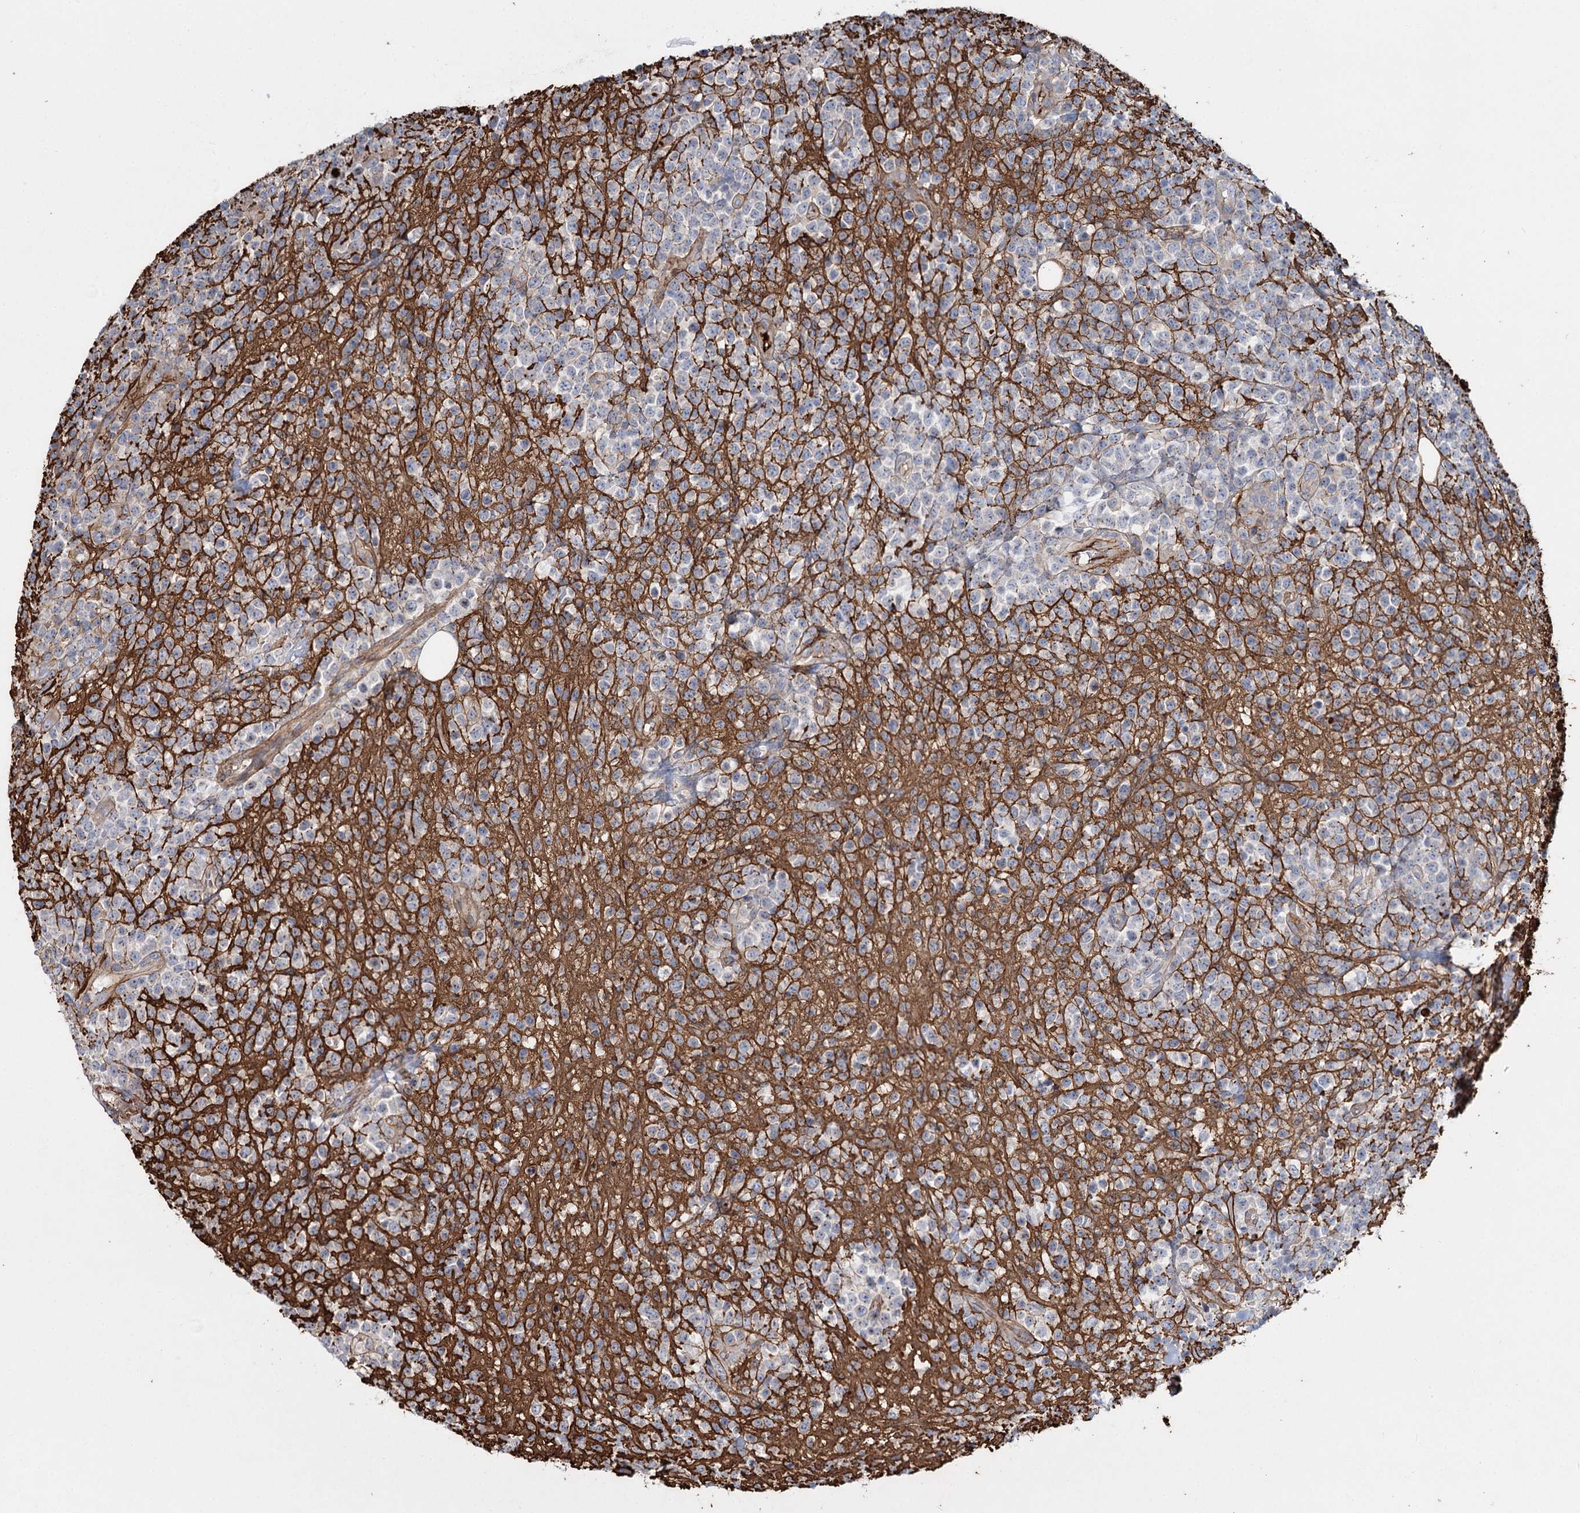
{"staining": {"intensity": "negative", "quantity": "none", "location": "none"}, "tissue": "lymphoma", "cell_type": "Tumor cells", "image_type": "cancer", "snomed": [{"axis": "morphology", "description": "Malignant lymphoma, non-Hodgkin's type, High grade"}, {"axis": "topography", "description": "Colon"}], "caption": "Immunohistochemistry (IHC) histopathology image of neoplastic tissue: human lymphoma stained with DAB (3,3'-diaminobenzidine) demonstrates no significant protein expression in tumor cells.", "gene": "ALKBH8", "patient": {"sex": "female", "age": 53}}